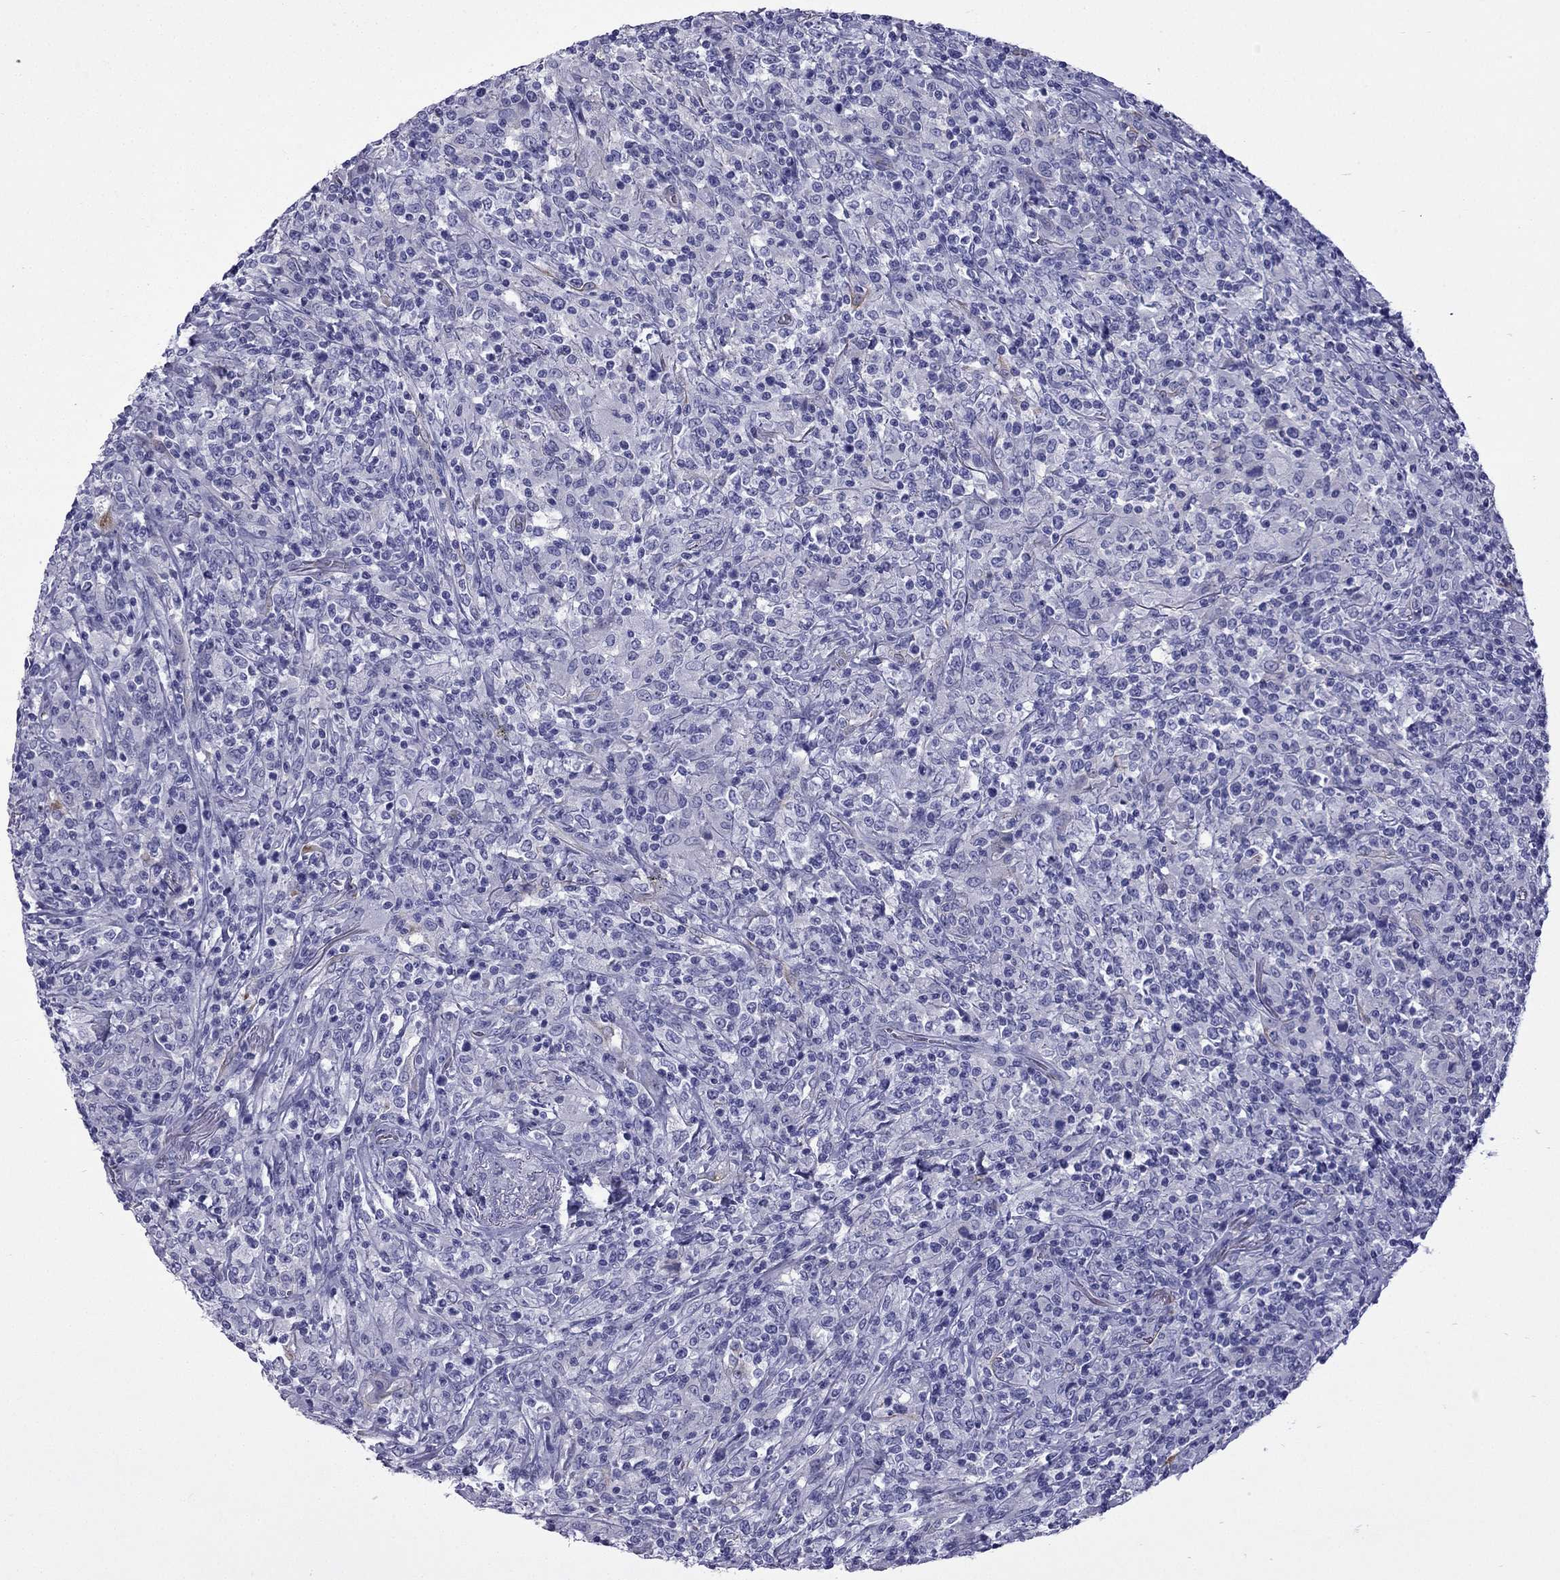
{"staining": {"intensity": "negative", "quantity": "none", "location": "none"}, "tissue": "lymphoma", "cell_type": "Tumor cells", "image_type": "cancer", "snomed": [{"axis": "morphology", "description": "Malignant lymphoma, non-Hodgkin's type, High grade"}, {"axis": "topography", "description": "Lung"}], "caption": "This is a histopathology image of immunohistochemistry staining of malignant lymphoma, non-Hodgkin's type (high-grade), which shows no expression in tumor cells.", "gene": "GJA8", "patient": {"sex": "male", "age": 79}}